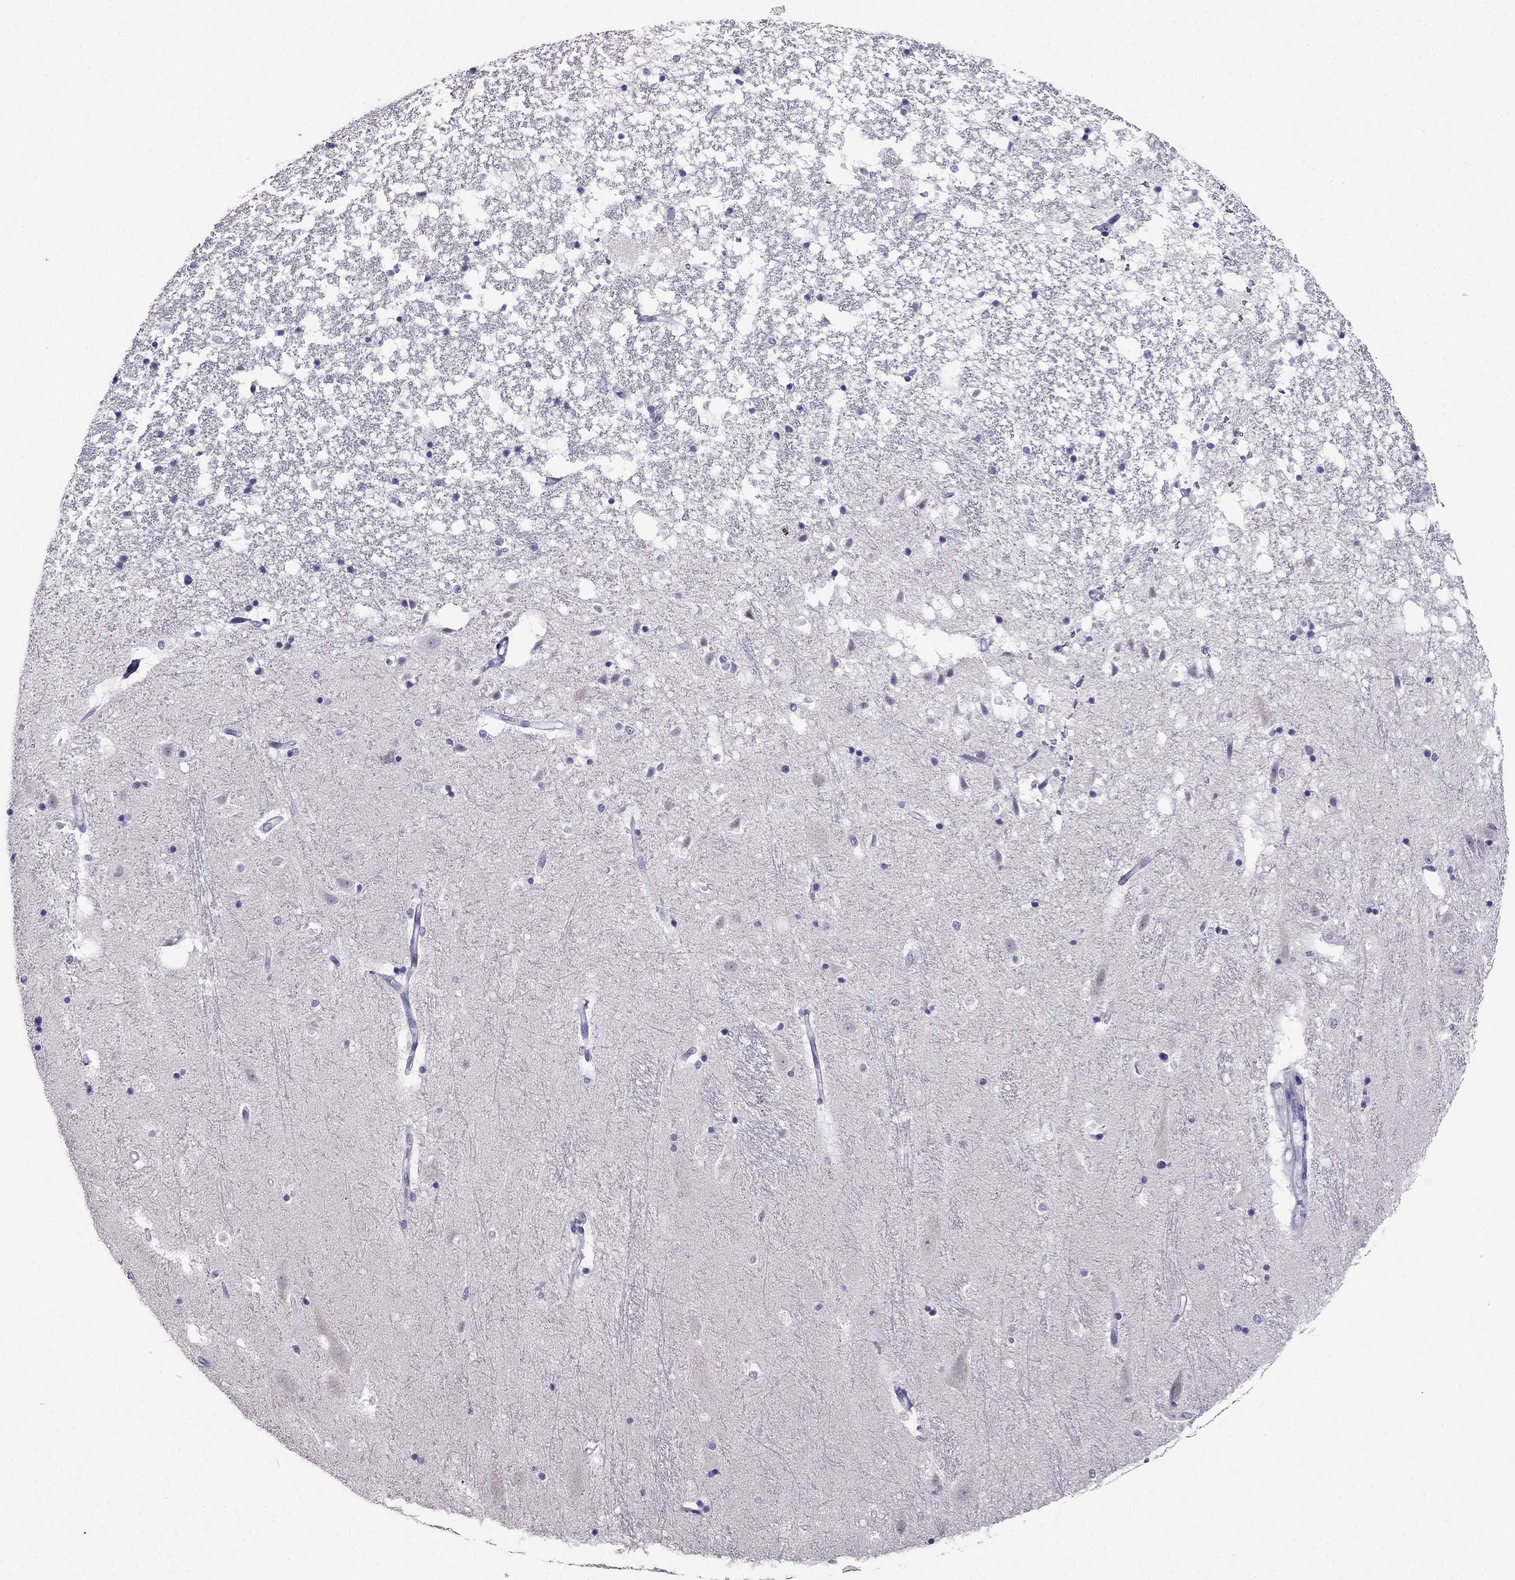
{"staining": {"intensity": "negative", "quantity": "none", "location": "none"}, "tissue": "hippocampus", "cell_type": "Glial cells", "image_type": "normal", "snomed": [{"axis": "morphology", "description": "Normal tissue, NOS"}, {"axis": "topography", "description": "Hippocampus"}], "caption": "Immunohistochemistry image of normal hippocampus stained for a protein (brown), which exhibits no staining in glial cells.", "gene": "ARID3A", "patient": {"sex": "male", "age": 49}}